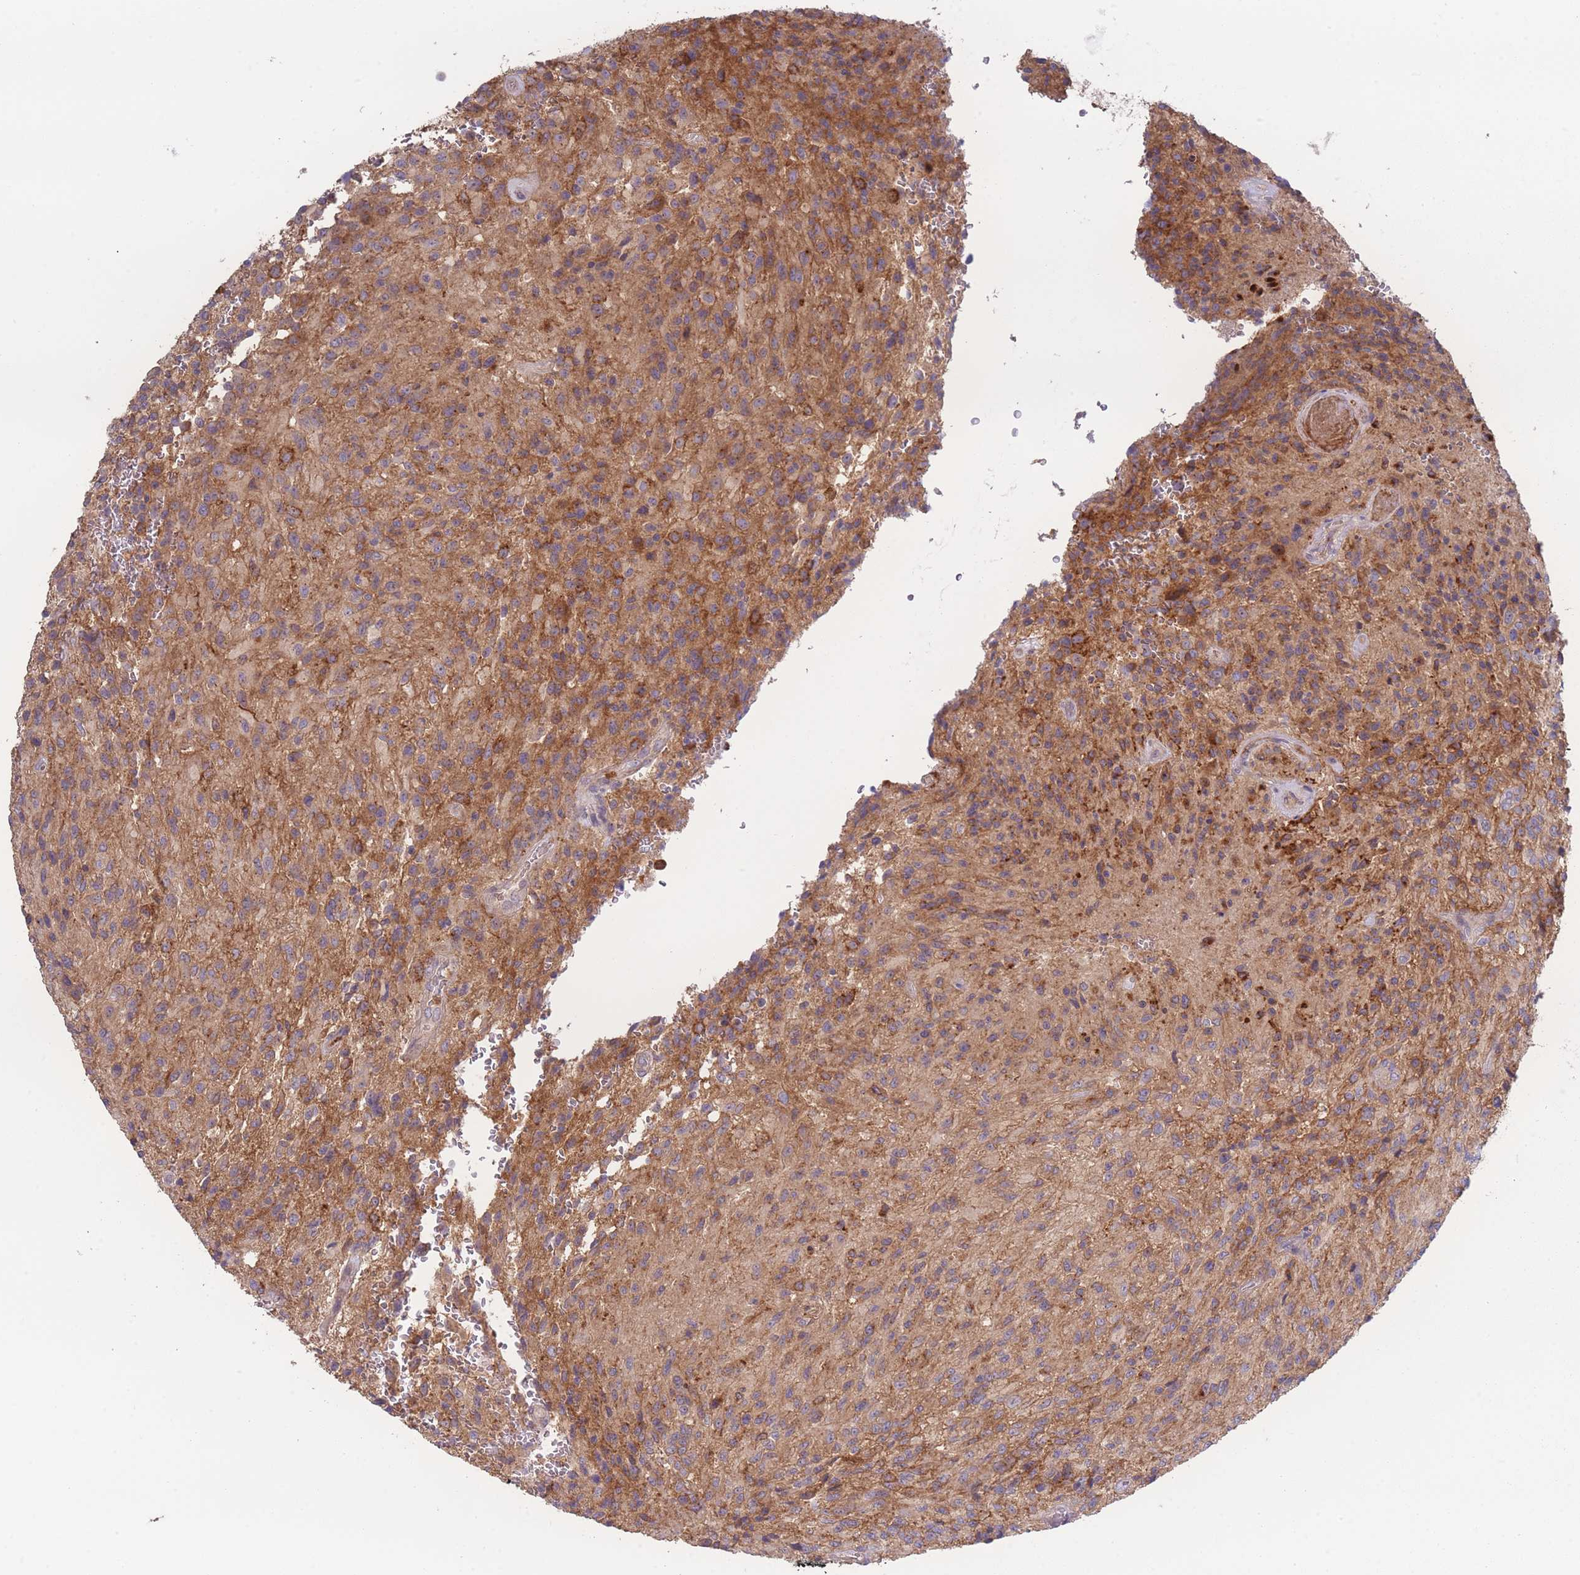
{"staining": {"intensity": "weak", "quantity": "25%-75%", "location": "cytoplasmic/membranous"}, "tissue": "glioma", "cell_type": "Tumor cells", "image_type": "cancer", "snomed": [{"axis": "morphology", "description": "Normal tissue, NOS"}, {"axis": "morphology", "description": "Glioma, malignant, High grade"}, {"axis": "topography", "description": "Cerebral cortex"}], "caption": "Weak cytoplasmic/membranous protein expression is present in about 25%-75% of tumor cells in glioma. (DAB (3,3'-diaminobenzidine) = brown stain, brightfield microscopy at high magnification).", "gene": "STEAP3", "patient": {"sex": "male", "age": 56}}